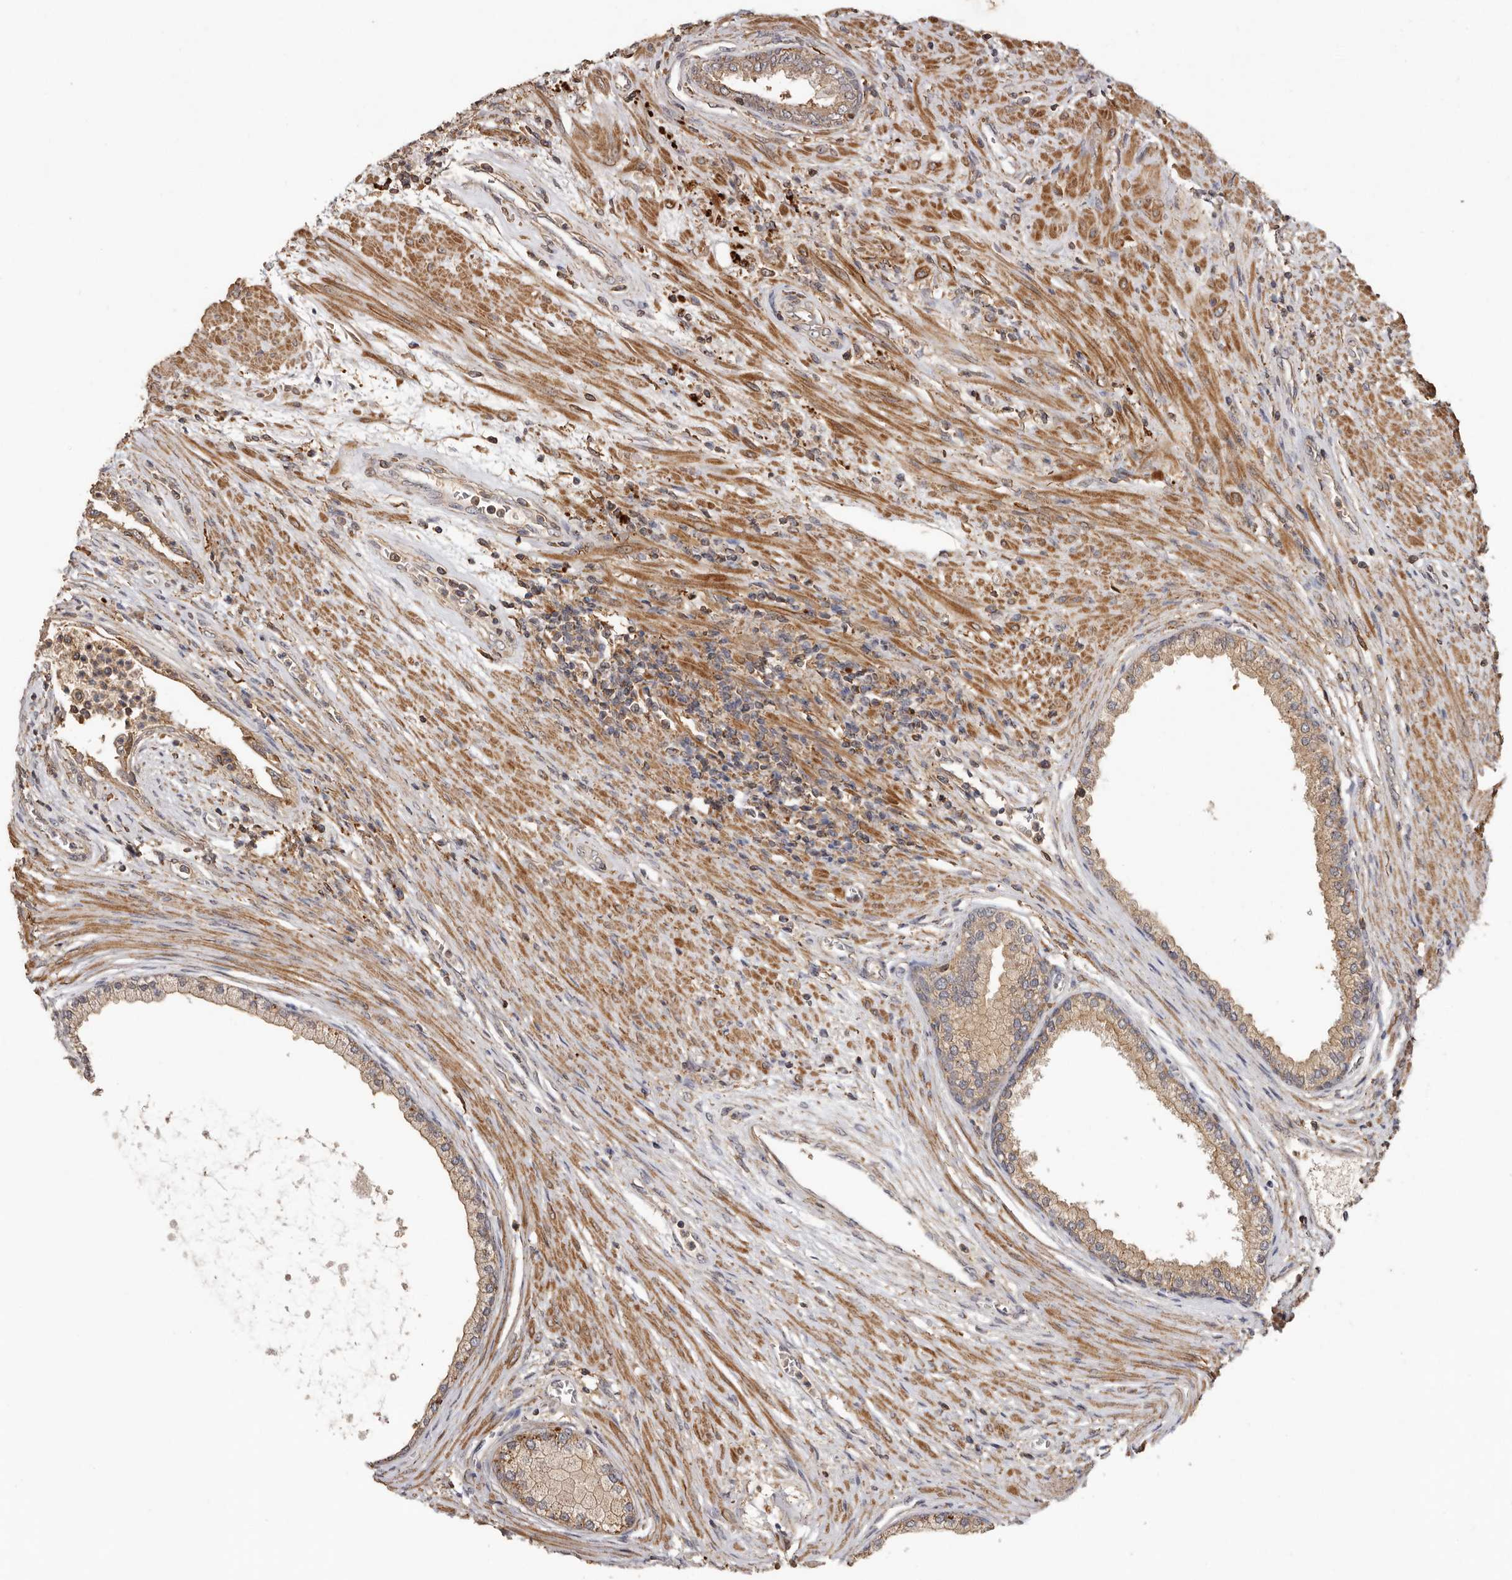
{"staining": {"intensity": "weak", "quantity": ">75%", "location": "cytoplasmic/membranous"}, "tissue": "prostate cancer", "cell_type": "Tumor cells", "image_type": "cancer", "snomed": [{"axis": "morphology", "description": "Normal tissue, NOS"}, {"axis": "morphology", "description": "Adenocarcinoma, Low grade"}, {"axis": "topography", "description": "Prostate"}, {"axis": "topography", "description": "Peripheral nerve tissue"}], "caption": "This photomicrograph demonstrates immunohistochemistry staining of adenocarcinoma (low-grade) (prostate), with low weak cytoplasmic/membranous expression in about >75% of tumor cells.", "gene": "RWDD1", "patient": {"sex": "male", "age": 71}}